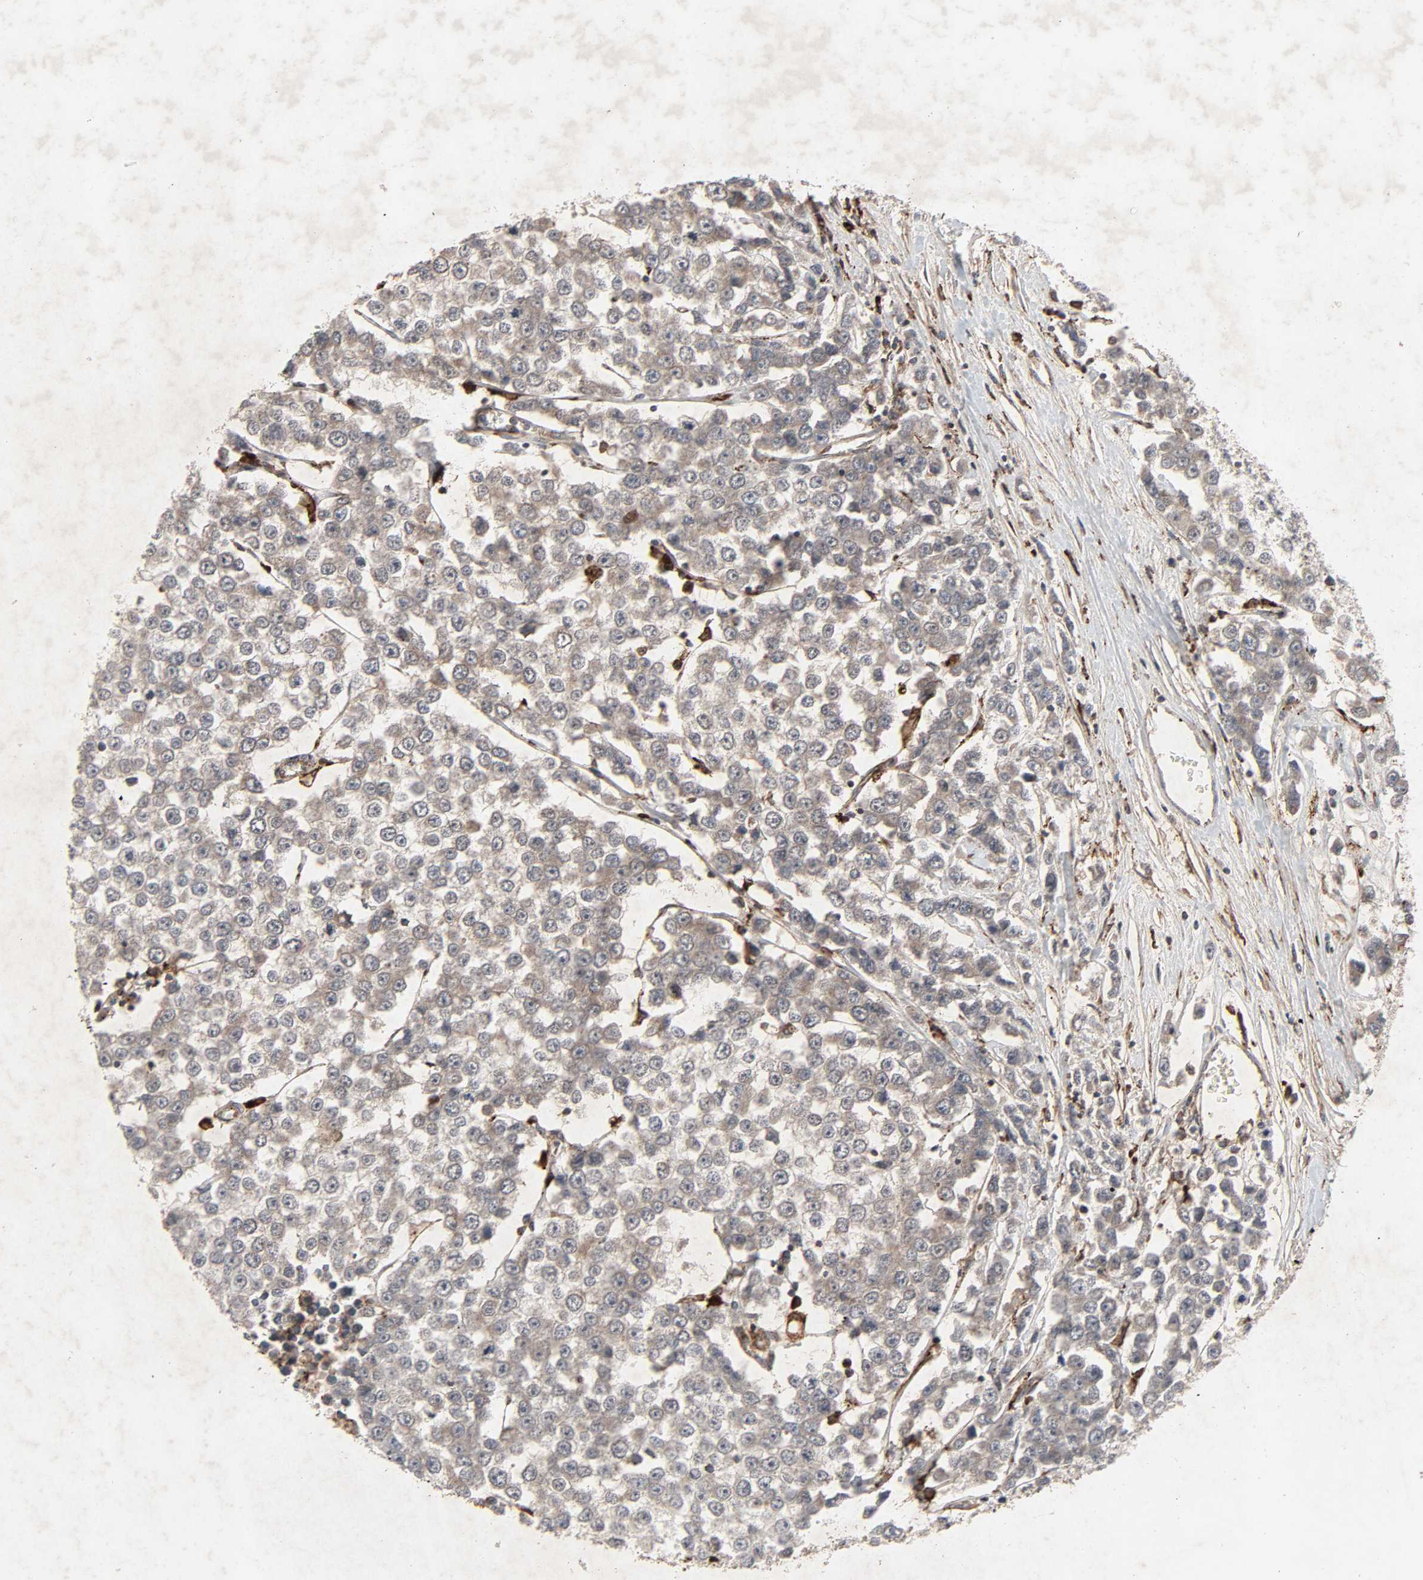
{"staining": {"intensity": "weak", "quantity": "25%-75%", "location": "cytoplasmic/membranous"}, "tissue": "testis cancer", "cell_type": "Tumor cells", "image_type": "cancer", "snomed": [{"axis": "morphology", "description": "Seminoma, NOS"}, {"axis": "morphology", "description": "Carcinoma, Embryonal, NOS"}, {"axis": "topography", "description": "Testis"}], "caption": "There is low levels of weak cytoplasmic/membranous expression in tumor cells of embryonal carcinoma (testis), as demonstrated by immunohistochemical staining (brown color).", "gene": "ADCY4", "patient": {"sex": "male", "age": 52}}